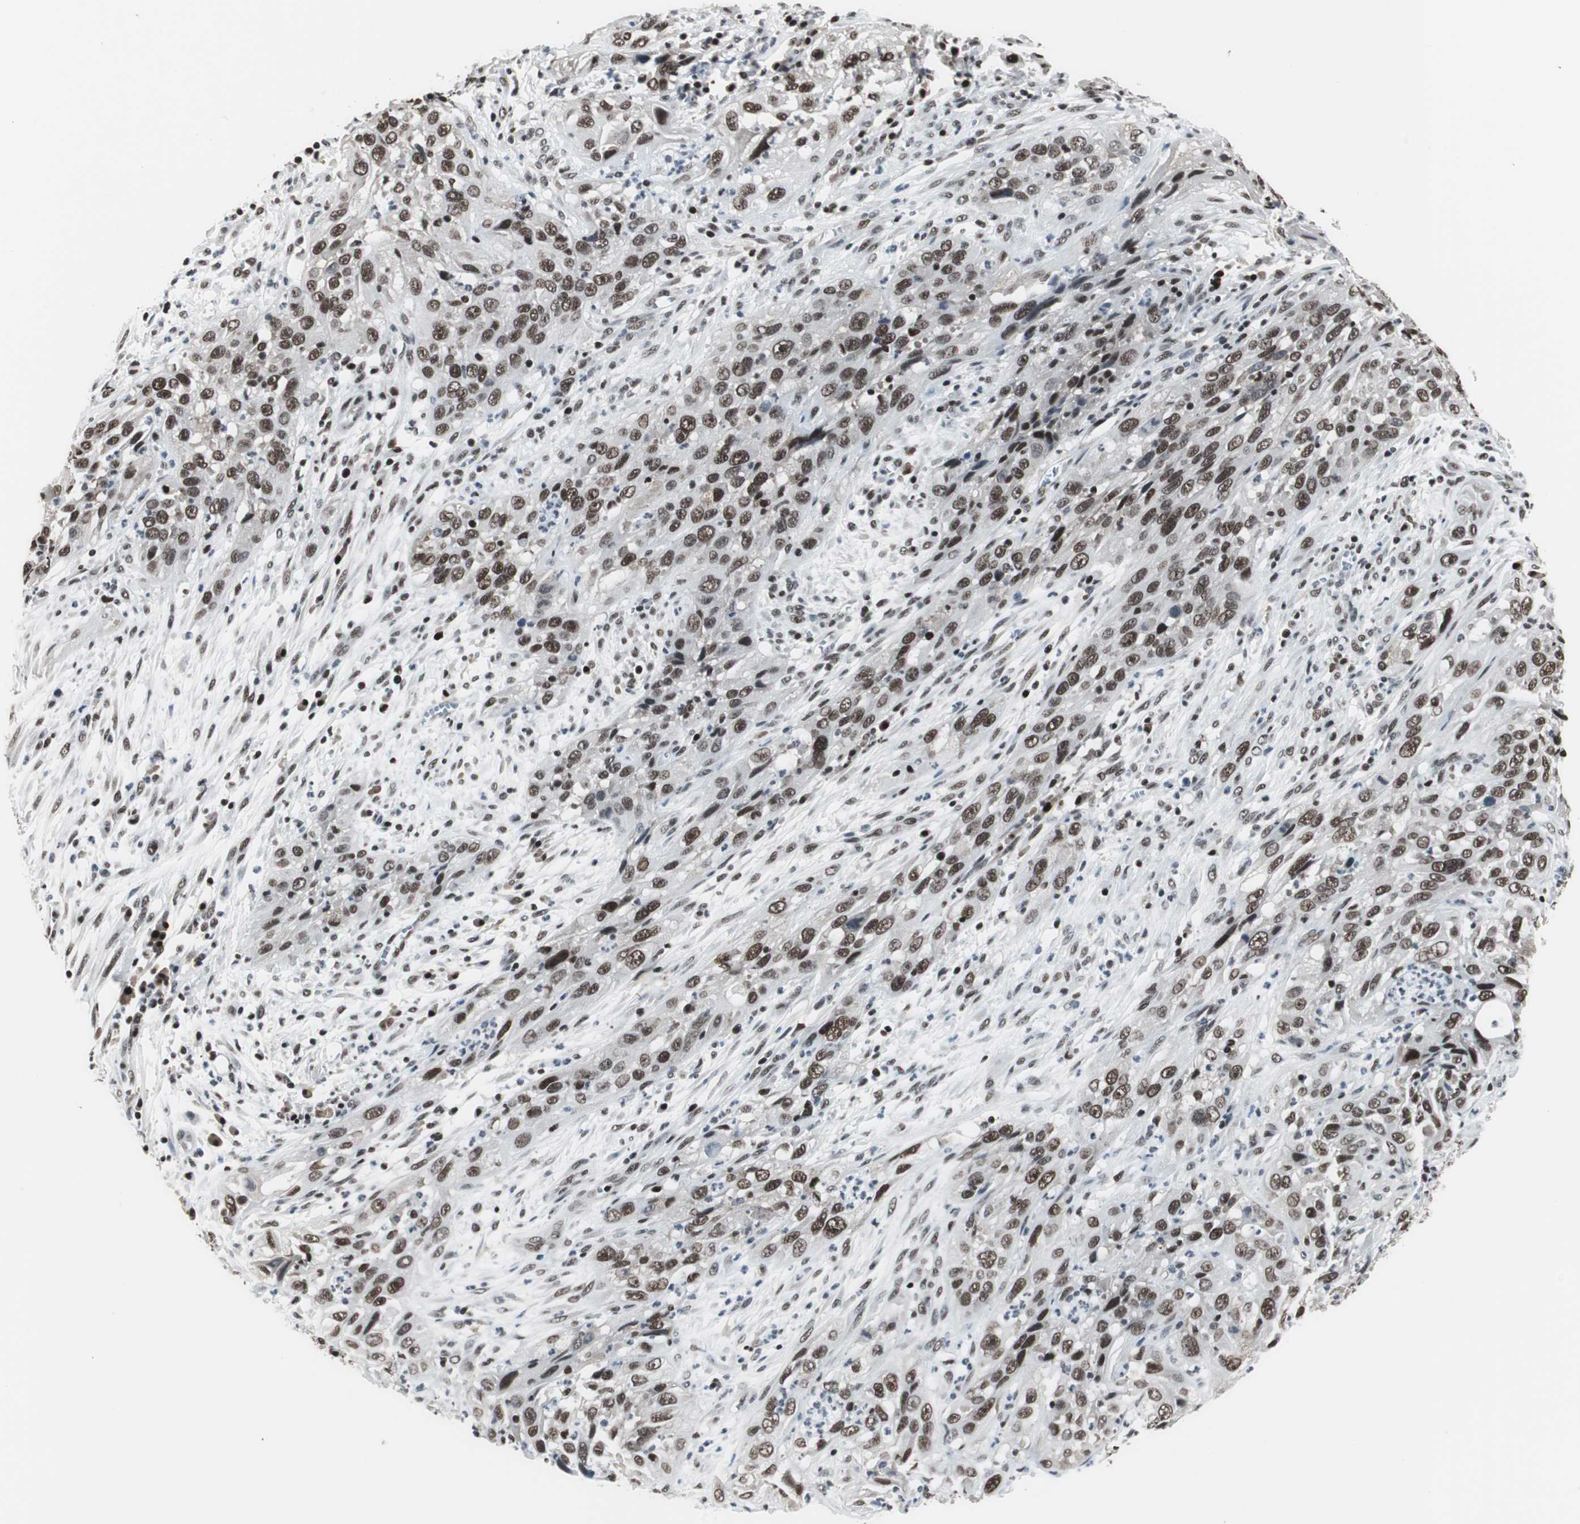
{"staining": {"intensity": "moderate", "quantity": ">75%", "location": "nuclear"}, "tissue": "cervical cancer", "cell_type": "Tumor cells", "image_type": "cancer", "snomed": [{"axis": "morphology", "description": "Squamous cell carcinoma, NOS"}, {"axis": "topography", "description": "Cervix"}], "caption": "About >75% of tumor cells in human cervical squamous cell carcinoma demonstrate moderate nuclear protein positivity as visualized by brown immunohistochemical staining.", "gene": "RAD9A", "patient": {"sex": "female", "age": 32}}